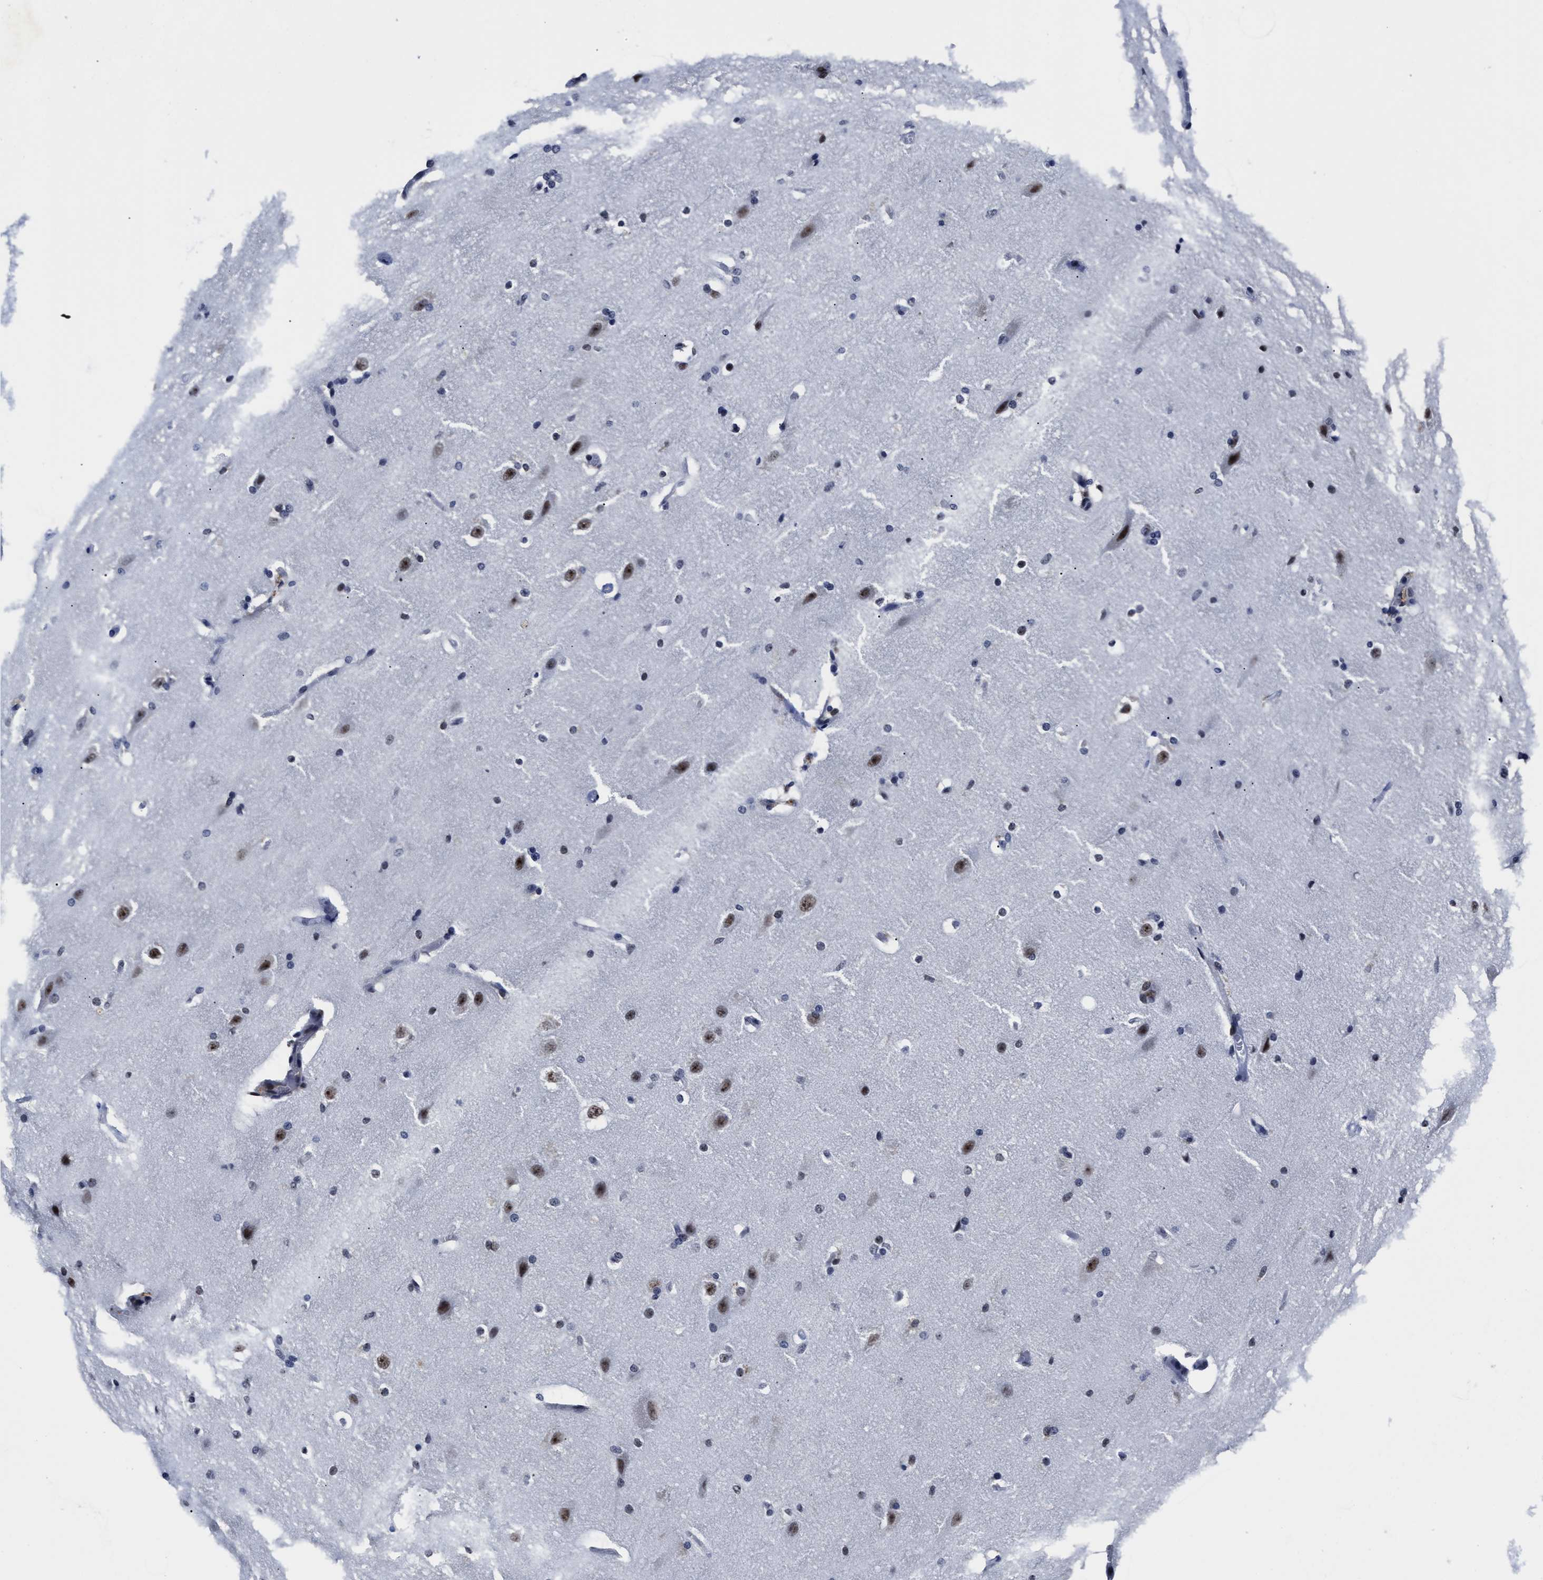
{"staining": {"intensity": "negative", "quantity": "none", "location": "none"}, "tissue": "cerebral cortex", "cell_type": "Endothelial cells", "image_type": "normal", "snomed": [{"axis": "morphology", "description": "Normal tissue, NOS"}, {"axis": "topography", "description": "Cerebral cortex"}, {"axis": "topography", "description": "Hippocampus"}], "caption": "The histopathology image reveals no staining of endothelial cells in benign cerebral cortex. (Brightfield microscopy of DAB immunohistochemistry at high magnification).", "gene": "PRPF4B", "patient": {"sex": "female", "age": 19}}